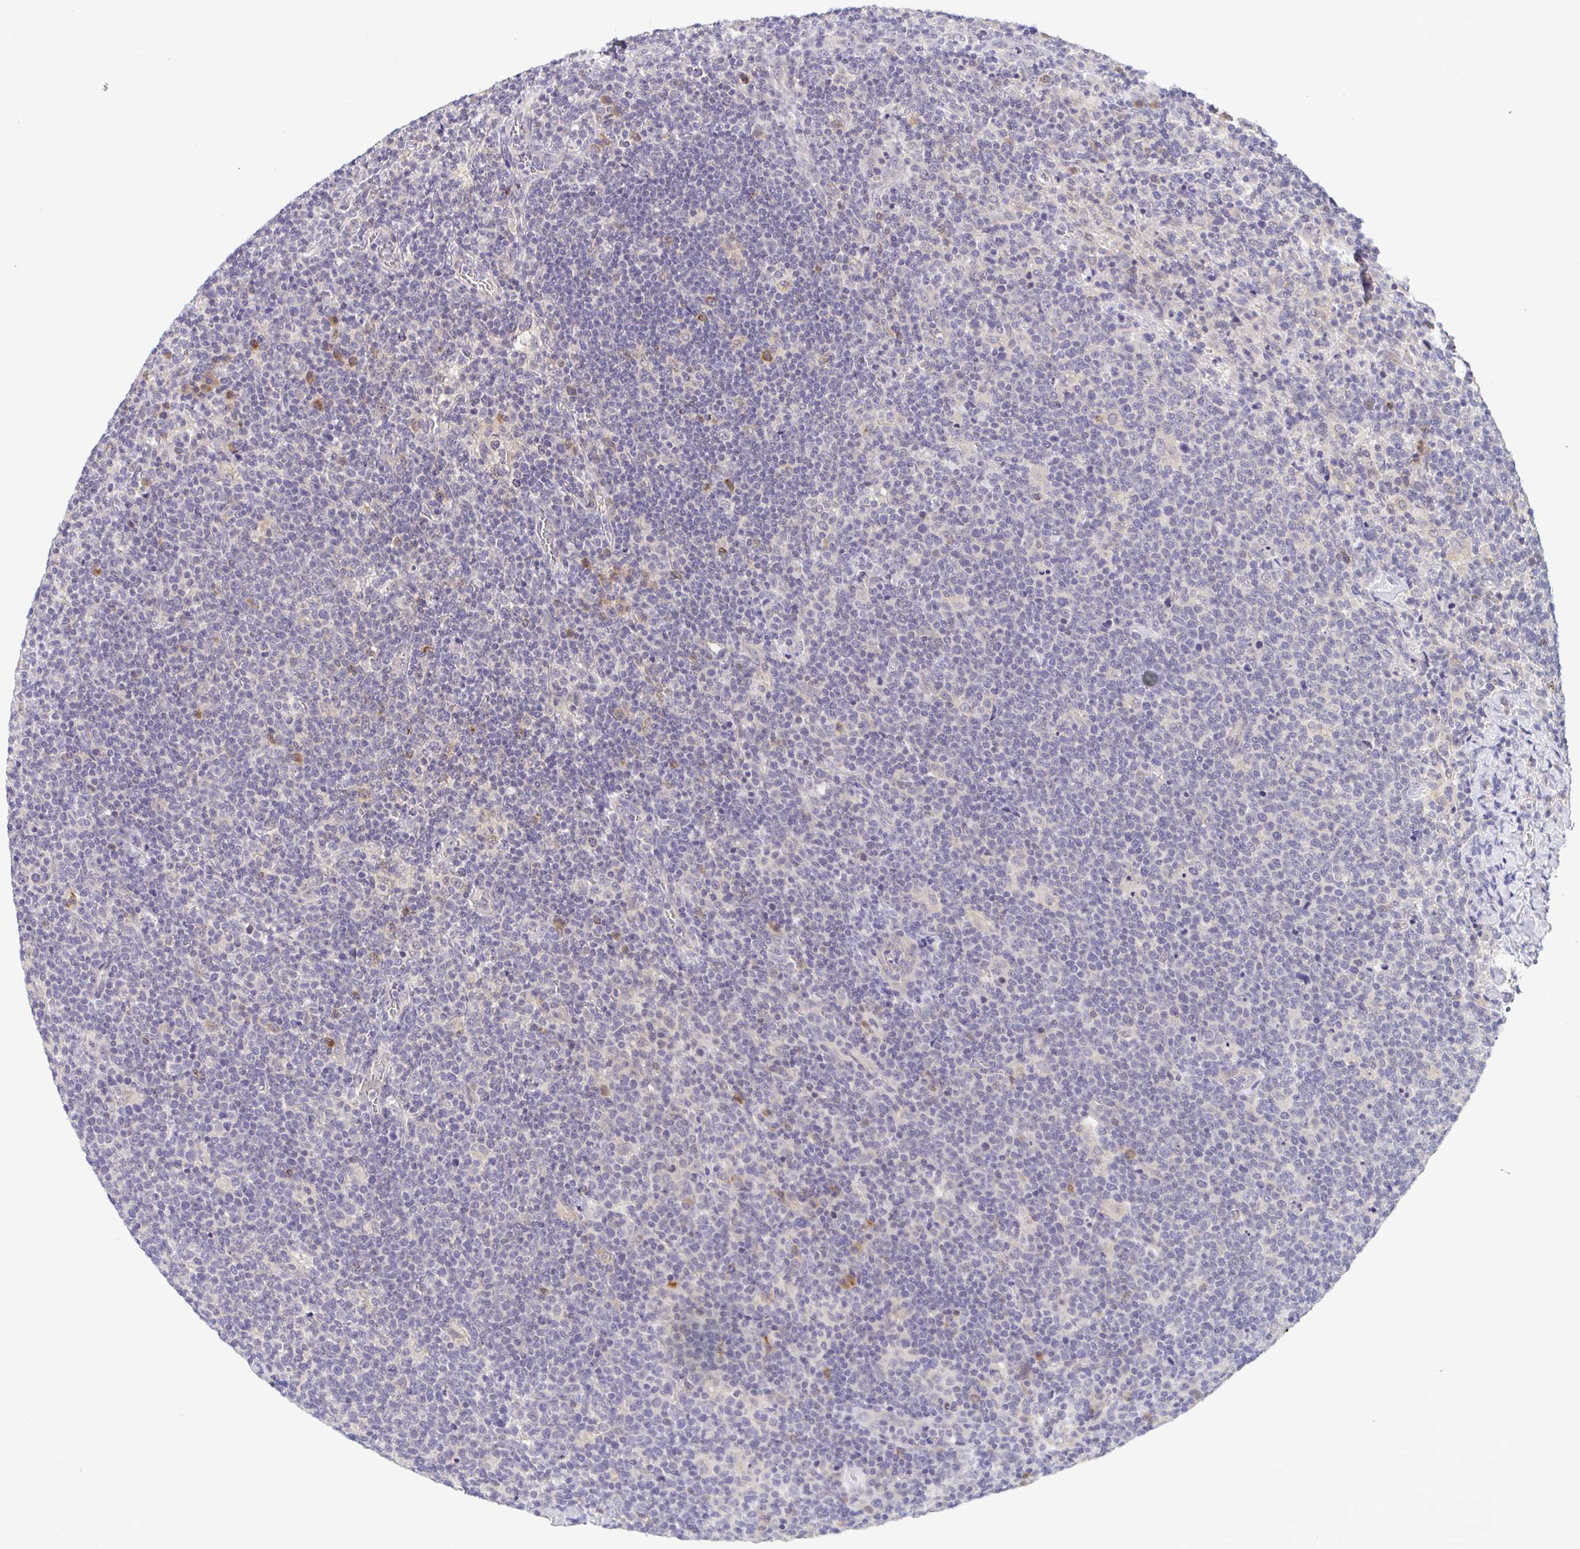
{"staining": {"intensity": "negative", "quantity": "none", "location": "none"}, "tissue": "lymphoma", "cell_type": "Tumor cells", "image_type": "cancer", "snomed": [{"axis": "morphology", "description": "Malignant lymphoma, non-Hodgkin's type, High grade"}, {"axis": "topography", "description": "Lymph node"}], "caption": "High power microscopy micrograph of an IHC micrograph of lymphoma, revealing no significant expression in tumor cells.", "gene": "BCL2L1", "patient": {"sex": "male", "age": 61}}